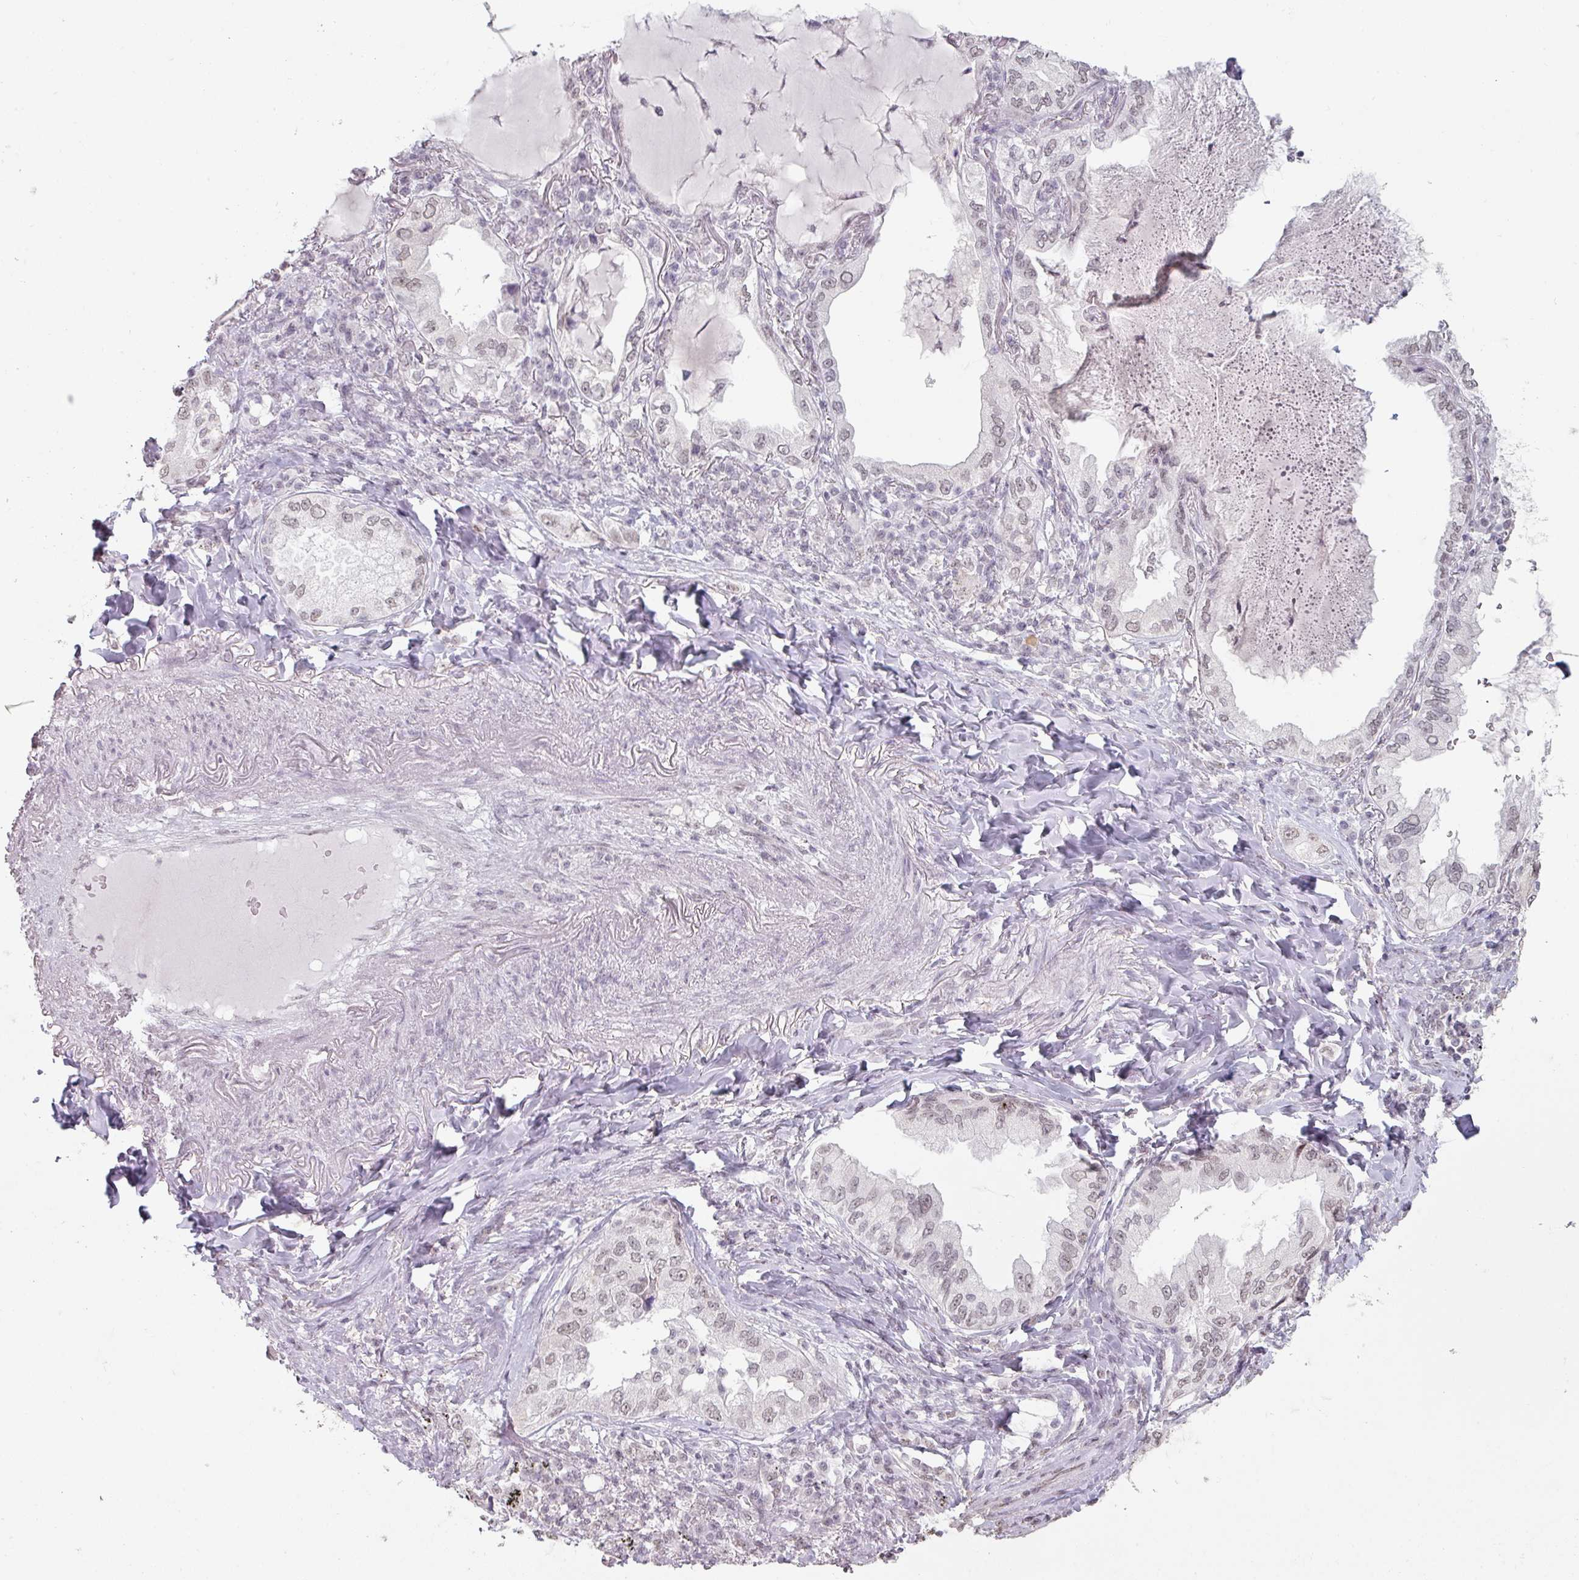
{"staining": {"intensity": "weak", "quantity": "<25%", "location": "nuclear"}, "tissue": "lung cancer", "cell_type": "Tumor cells", "image_type": "cancer", "snomed": [{"axis": "morphology", "description": "Adenocarcinoma, NOS"}, {"axis": "topography", "description": "Lung"}], "caption": "This is an immunohistochemistry photomicrograph of human lung cancer. There is no positivity in tumor cells.", "gene": "SPRR1A", "patient": {"sex": "female", "age": 69}}